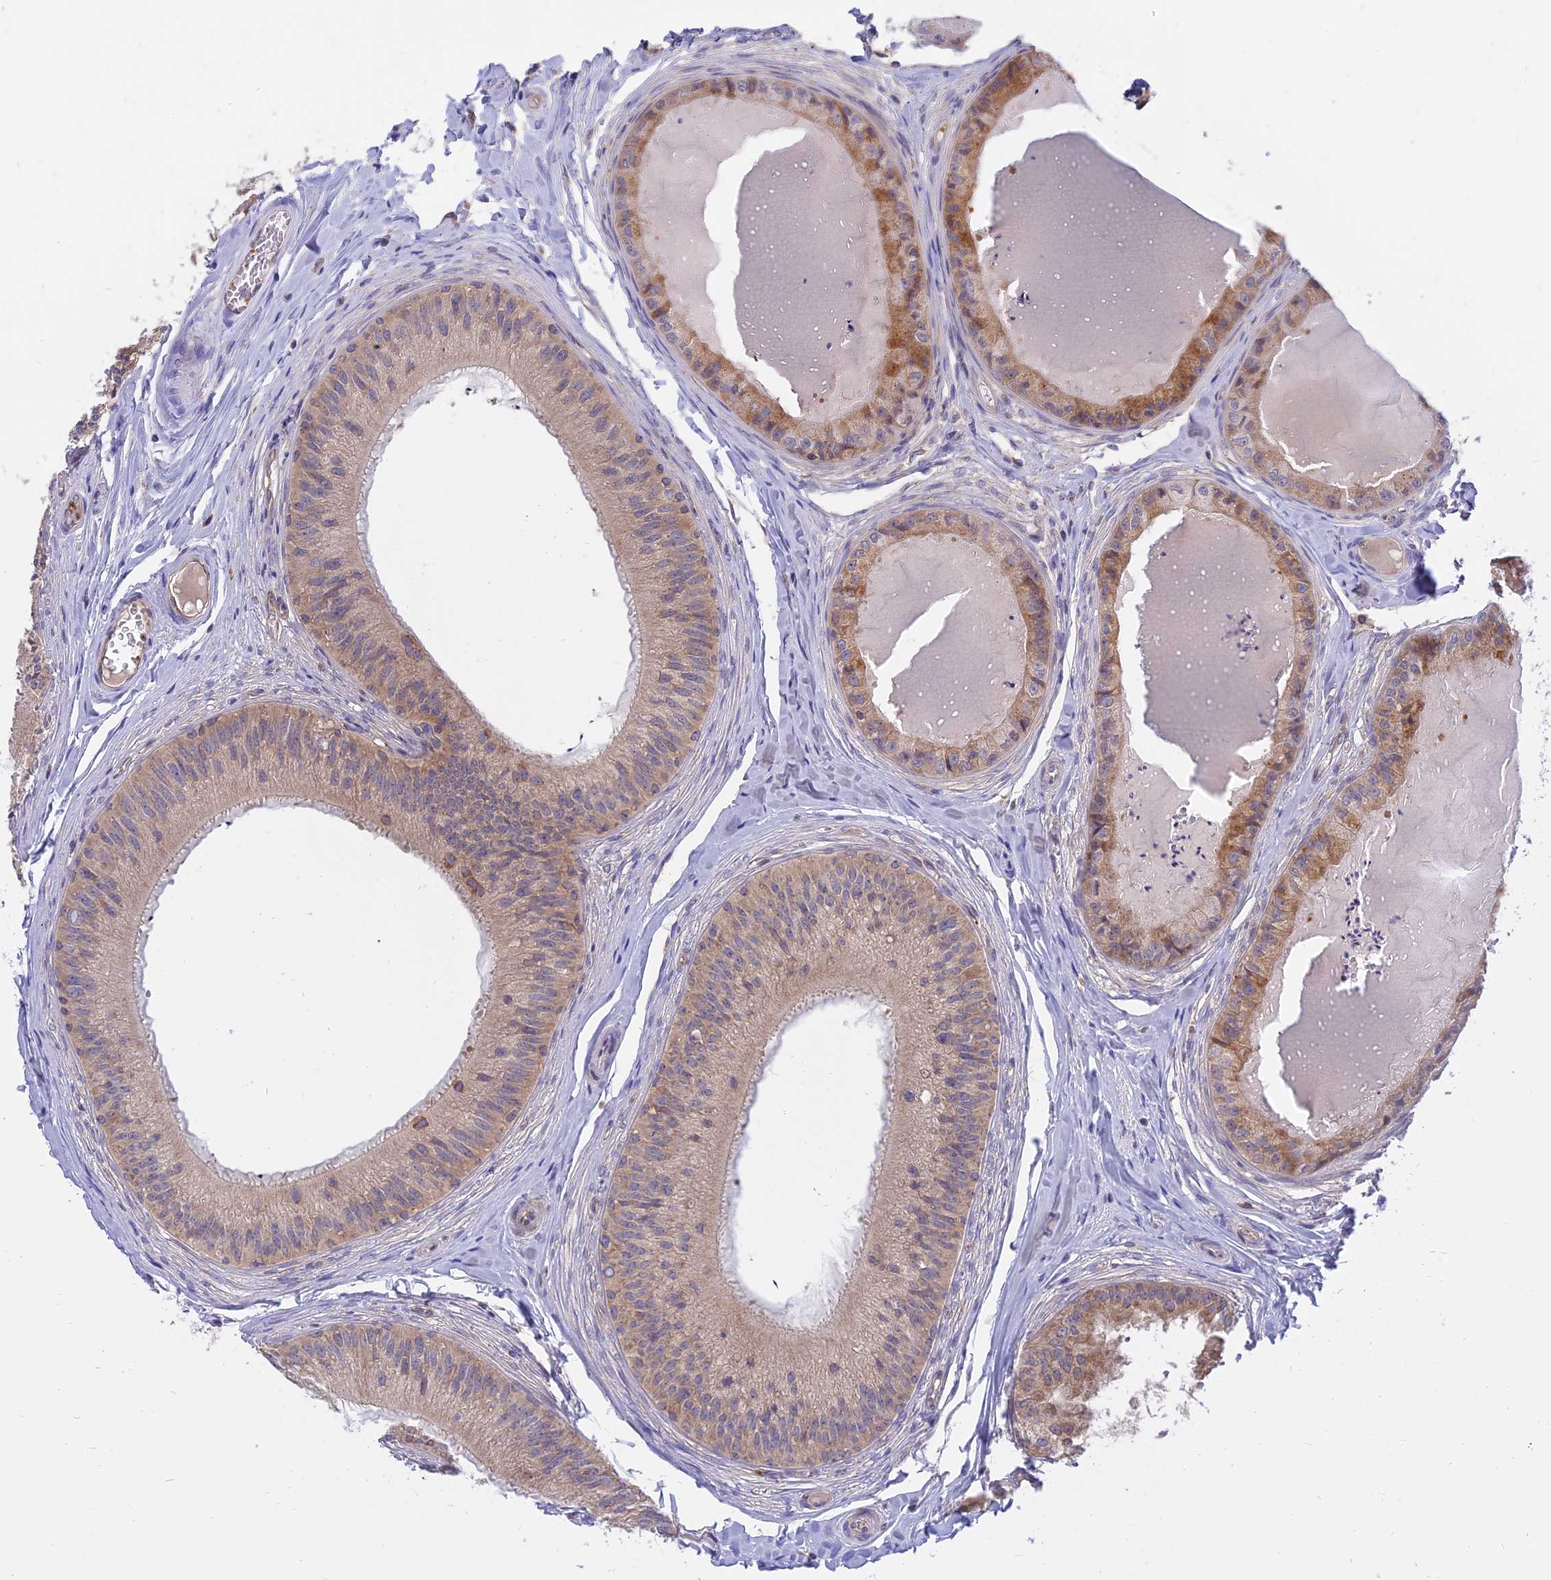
{"staining": {"intensity": "moderate", "quantity": "25%-75%", "location": "cytoplasmic/membranous"}, "tissue": "epididymis", "cell_type": "Glandular cells", "image_type": "normal", "snomed": [{"axis": "morphology", "description": "Normal tissue, NOS"}, {"axis": "topography", "description": "Epididymis"}], "caption": "The histopathology image demonstrates staining of unremarkable epididymis, revealing moderate cytoplasmic/membranous protein staining (brown color) within glandular cells.", "gene": "IL21R", "patient": {"sex": "male", "age": 31}}